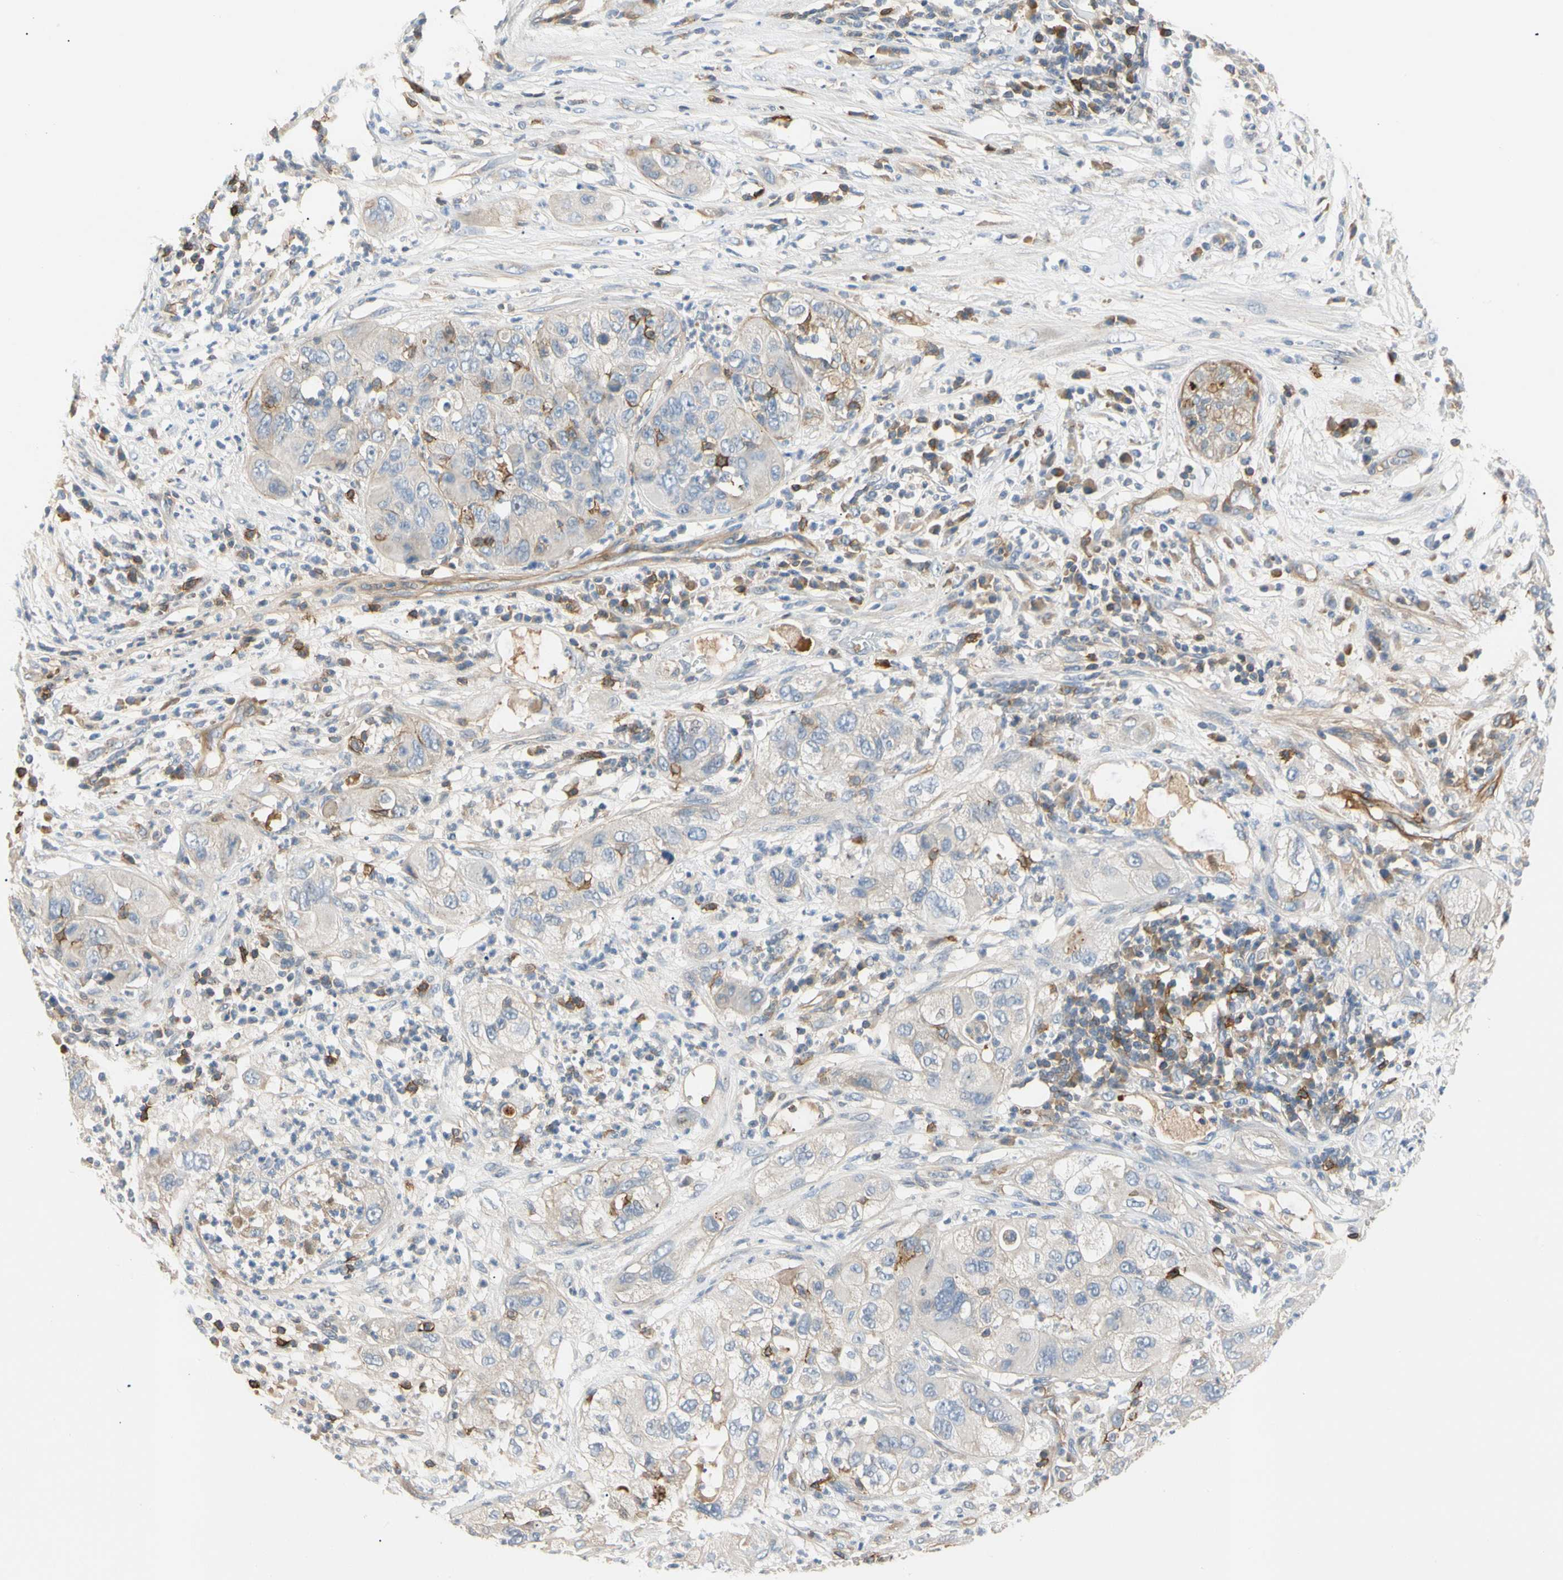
{"staining": {"intensity": "weak", "quantity": "25%-75%", "location": "cytoplasmic/membranous"}, "tissue": "pancreatic cancer", "cell_type": "Tumor cells", "image_type": "cancer", "snomed": [{"axis": "morphology", "description": "Adenocarcinoma, NOS"}, {"axis": "topography", "description": "Pancreas"}], "caption": "Immunohistochemical staining of pancreatic adenocarcinoma displays low levels of weak cytoplasmic/membranous protein expression in approximately 25%-75% of tumor cells.", "gene": "TNFRSF18", "patient": {"sex": "female", "age": 78}}